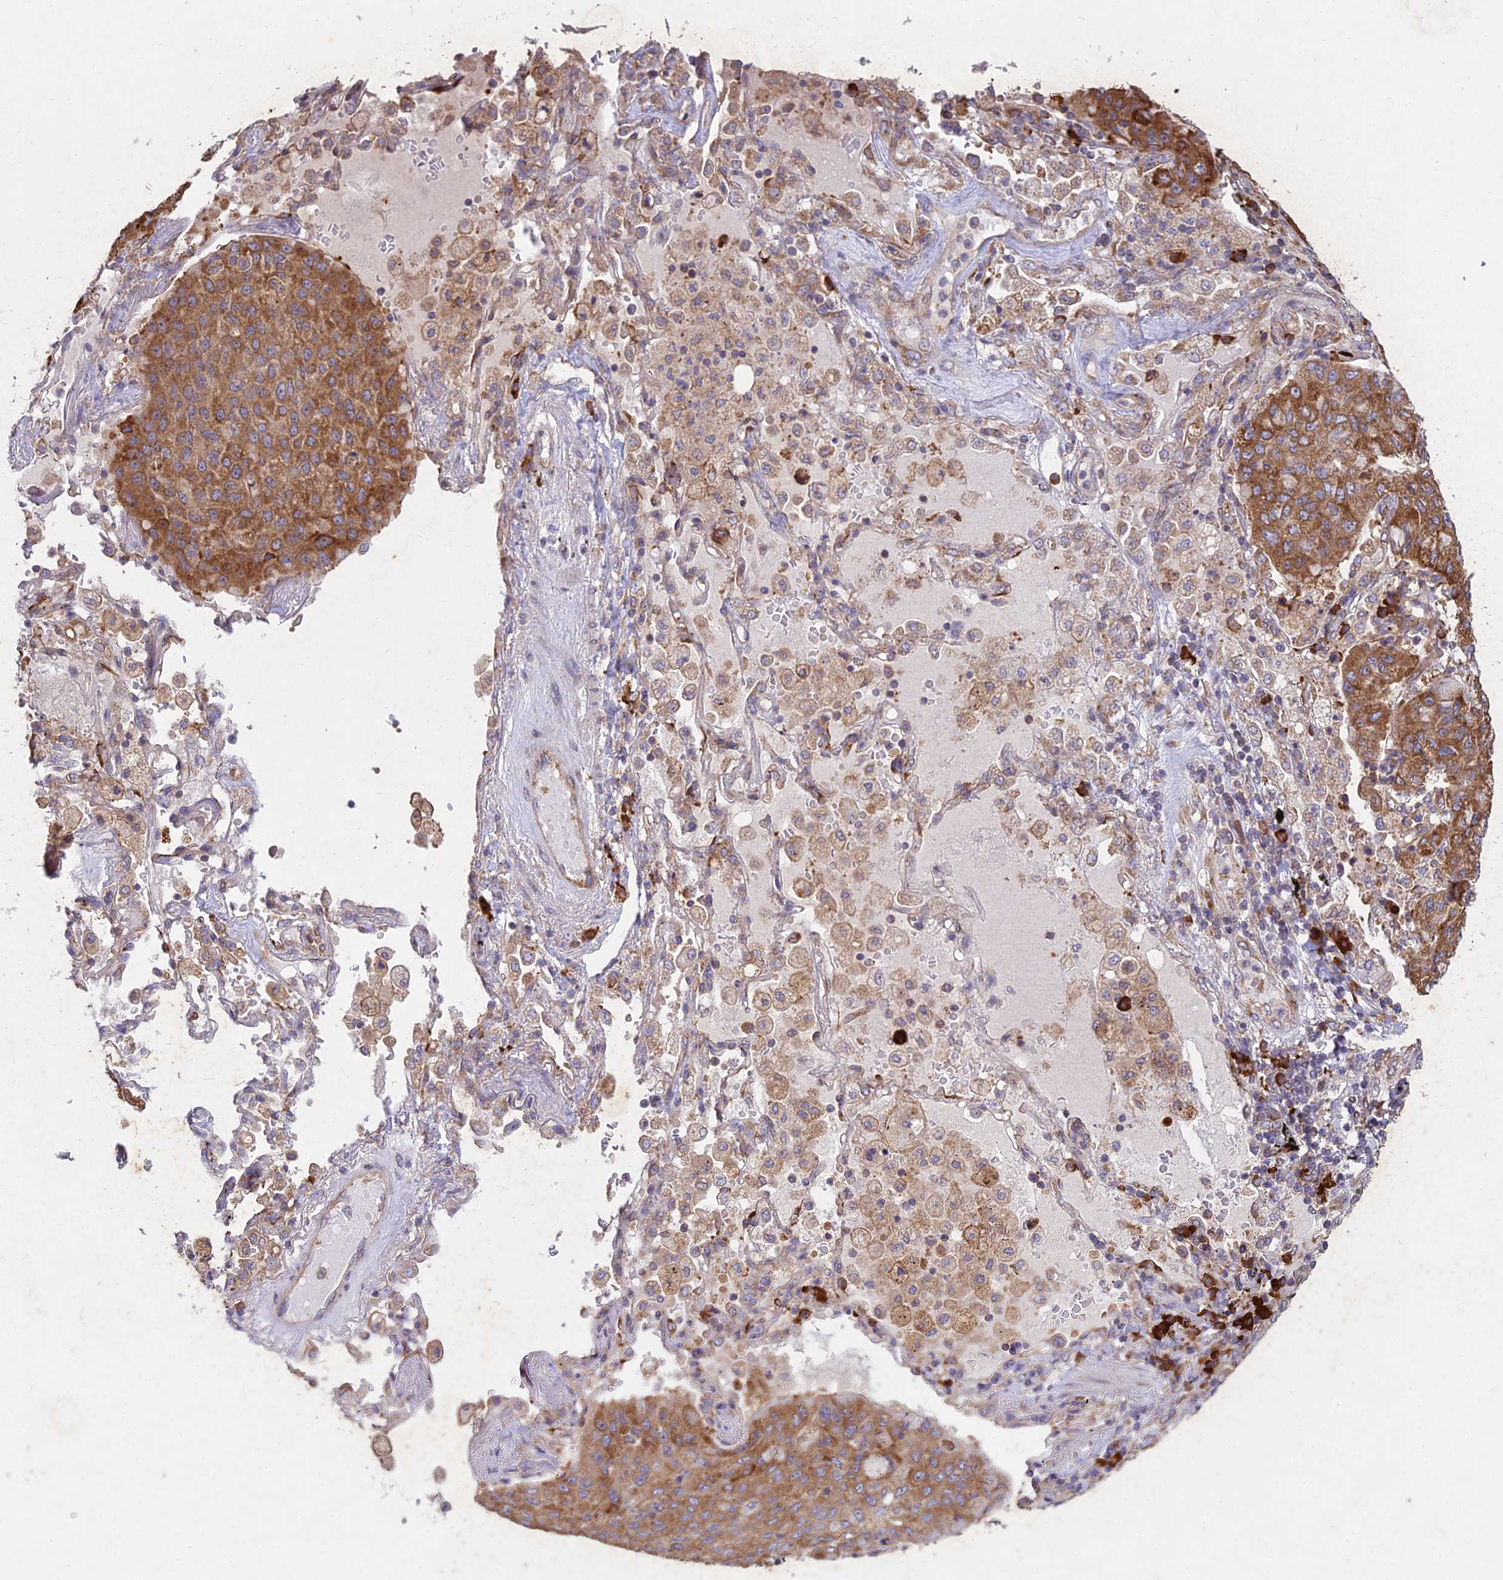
{"staining": {"intensity": "moderate", "quantity": ">75%", "location": "cytoplasmic/membranous"}, "tissue": "lung cancer", "cell_type": "Tumor cells", "image_type": "cancer", "snomed": [{"axis": "morphology", "description": "Squamous cell carcinoma, NOS"}, {"axis": "topography", "description": "Lung"}], "caption": "Lung squamous cell carcinoma stained for a protein displays moderate cytoplasmic/membranous positivity in tumor cells.", "gene": "NXNL2", "patient": {"sex": "male", "age": 74}}